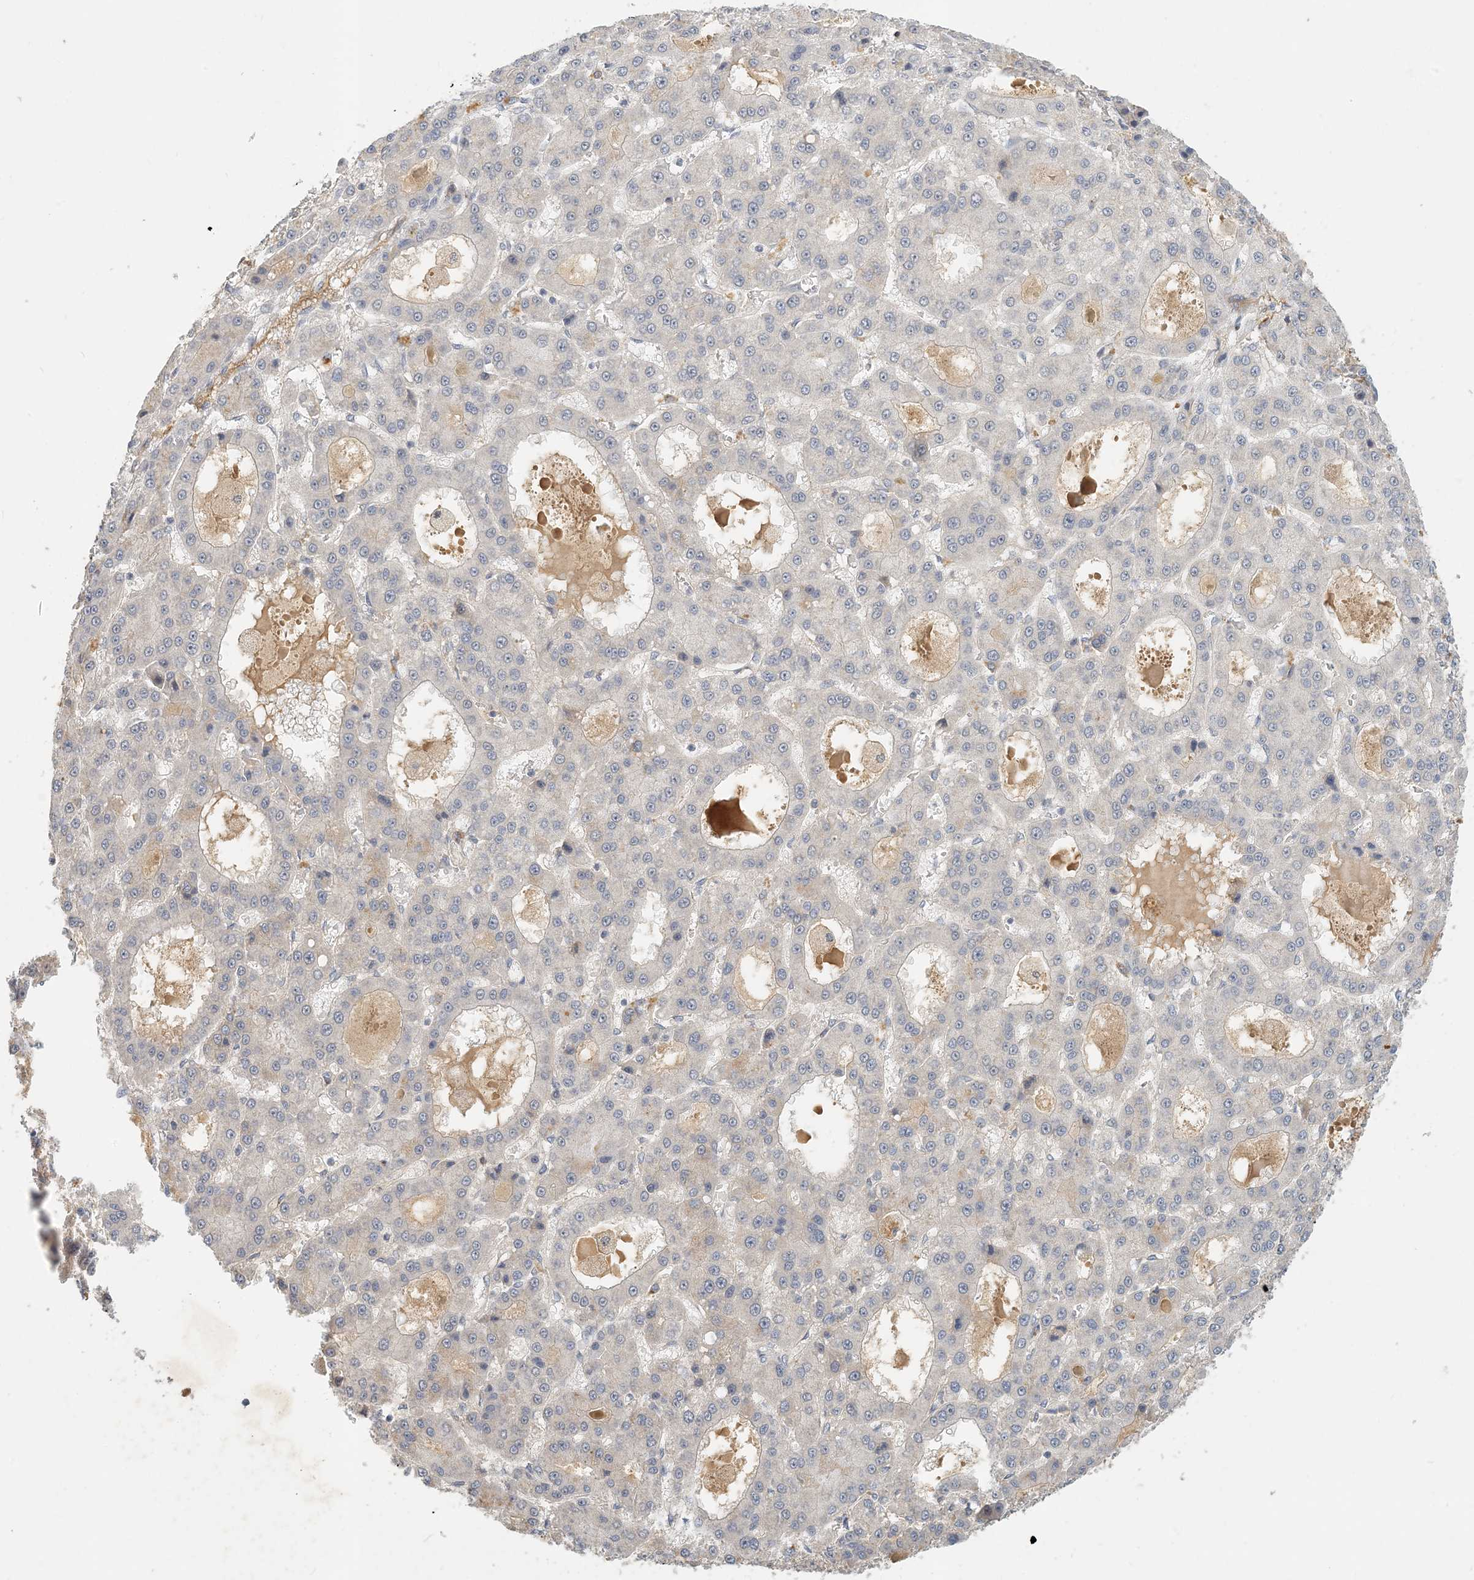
{"staining": {"intensity": "negative", "quantity": "none", "location": "none"}, "tissue": "liver cancer", "cell_type": "Tumor cells", "image_type": "cancer", "snomed": [{"axis": "morphology", "description": "Carcinoma, Hepatocellular, NOS"}, {"axis": "topography", "description": "Liver"}], "caption": "Human hepatocellular carcinoma (liver) stained for a protein using immunohistochemistry demonstrates no positivity in tumor cells.", "gene": "ZBTB3", "patient": {"sex": "male", "age": 70}}